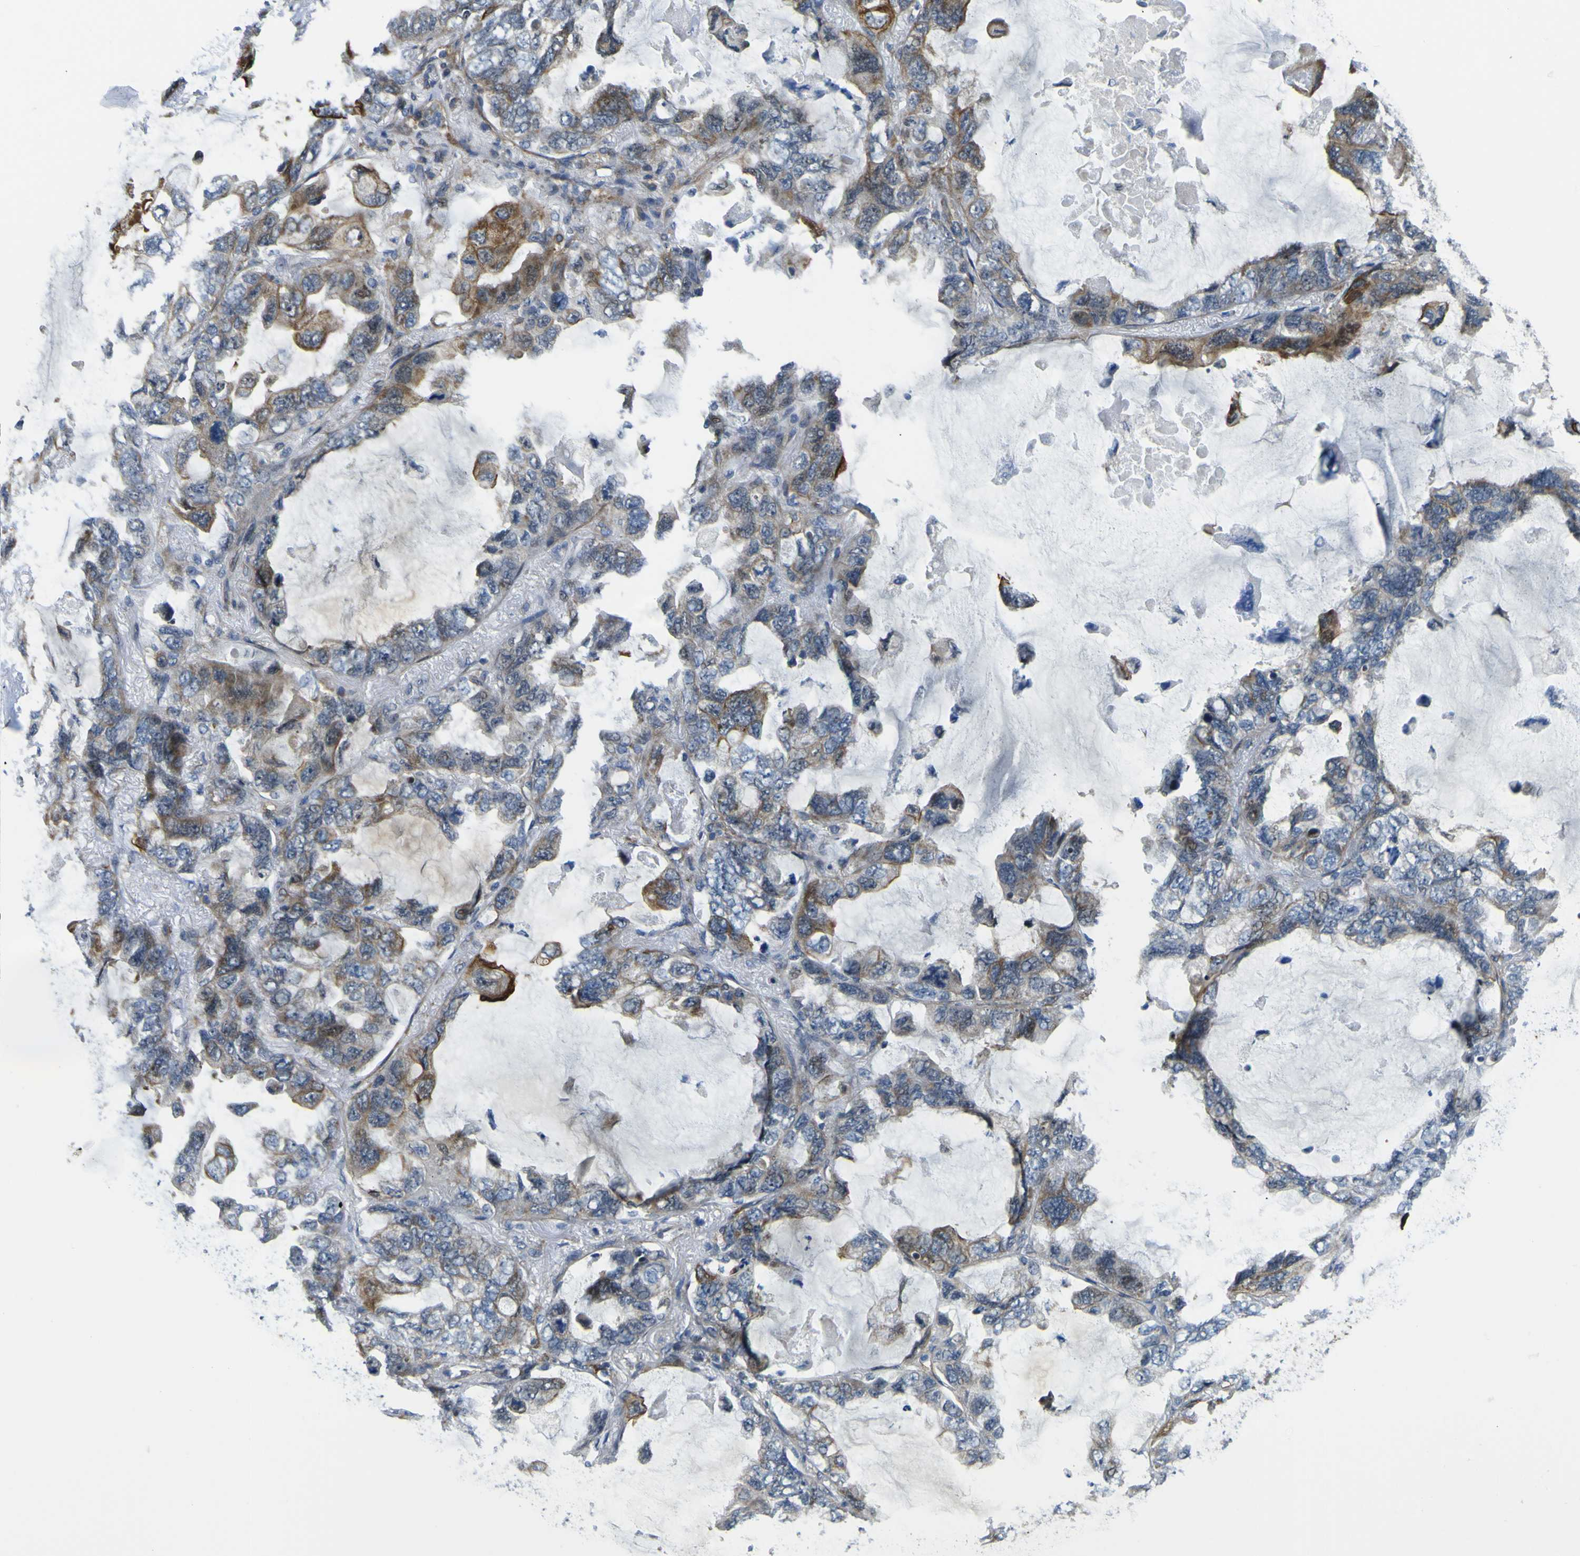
{"staining": {"intensity": "strong", "quantity": "25%-75%", "location": "cytoplasmic/membranous"}, "tissue": "lung cancer", "cell_type": "Tumor cells", "image_type": "cancer", "snomed": [{"axis": "morphology", "description": "Squamous cell carcinoma, NOS"}, {"axis": "topography", "description": "Lung"}], "caption": "A histopathology image of human lung squamous cell carcinoma stained for a protein exhibits strong cytoplasmic/membranous brown staining in tumor cells.", "gene": "KDM7A", "patient": {"sex": "female", "age": 73}}